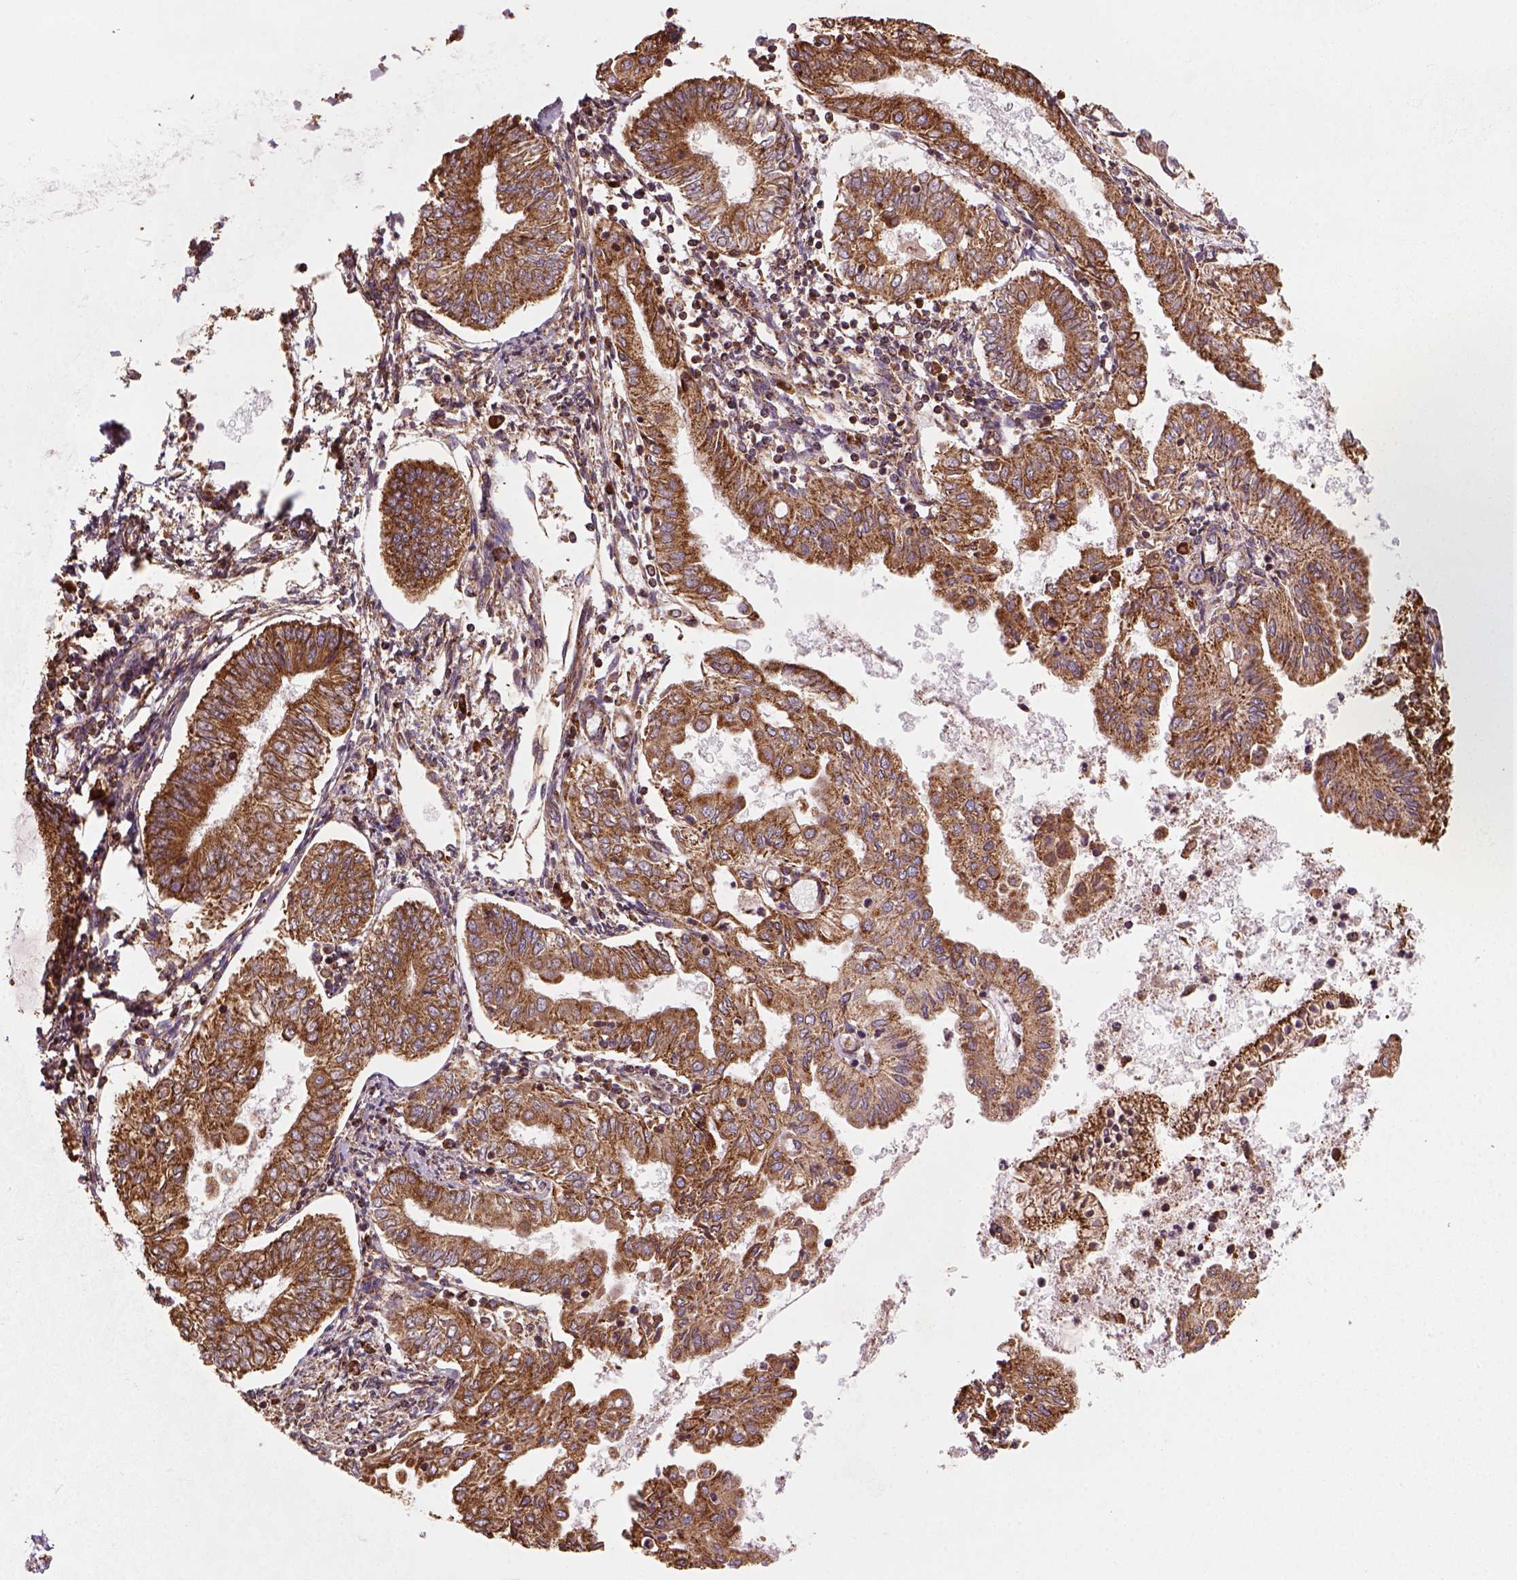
{"staining": {"intensity": "moderate", "quantity": ">75%", "location": "cytoplasmic/membranous"}, "tissue": "endometrial cancer", "cell_type": "Tumor cells", "image_type": "cancer", "snomed": [{"axis": "morphology", "description": "Adenocarcinoma, NOS"}, {"axis": "topography", "description": "Endometrium"}], "caption": "This micrograph displays immunohistochemistry (IHC) staining of endometrial cancer (adenocarcinoma), with medium moderate cytoplasmic/membranous positivity in approximately >75% of tumor cells.", "gene": "MAPK8IP3", "patient": {"sex": "female", "age": 68}}